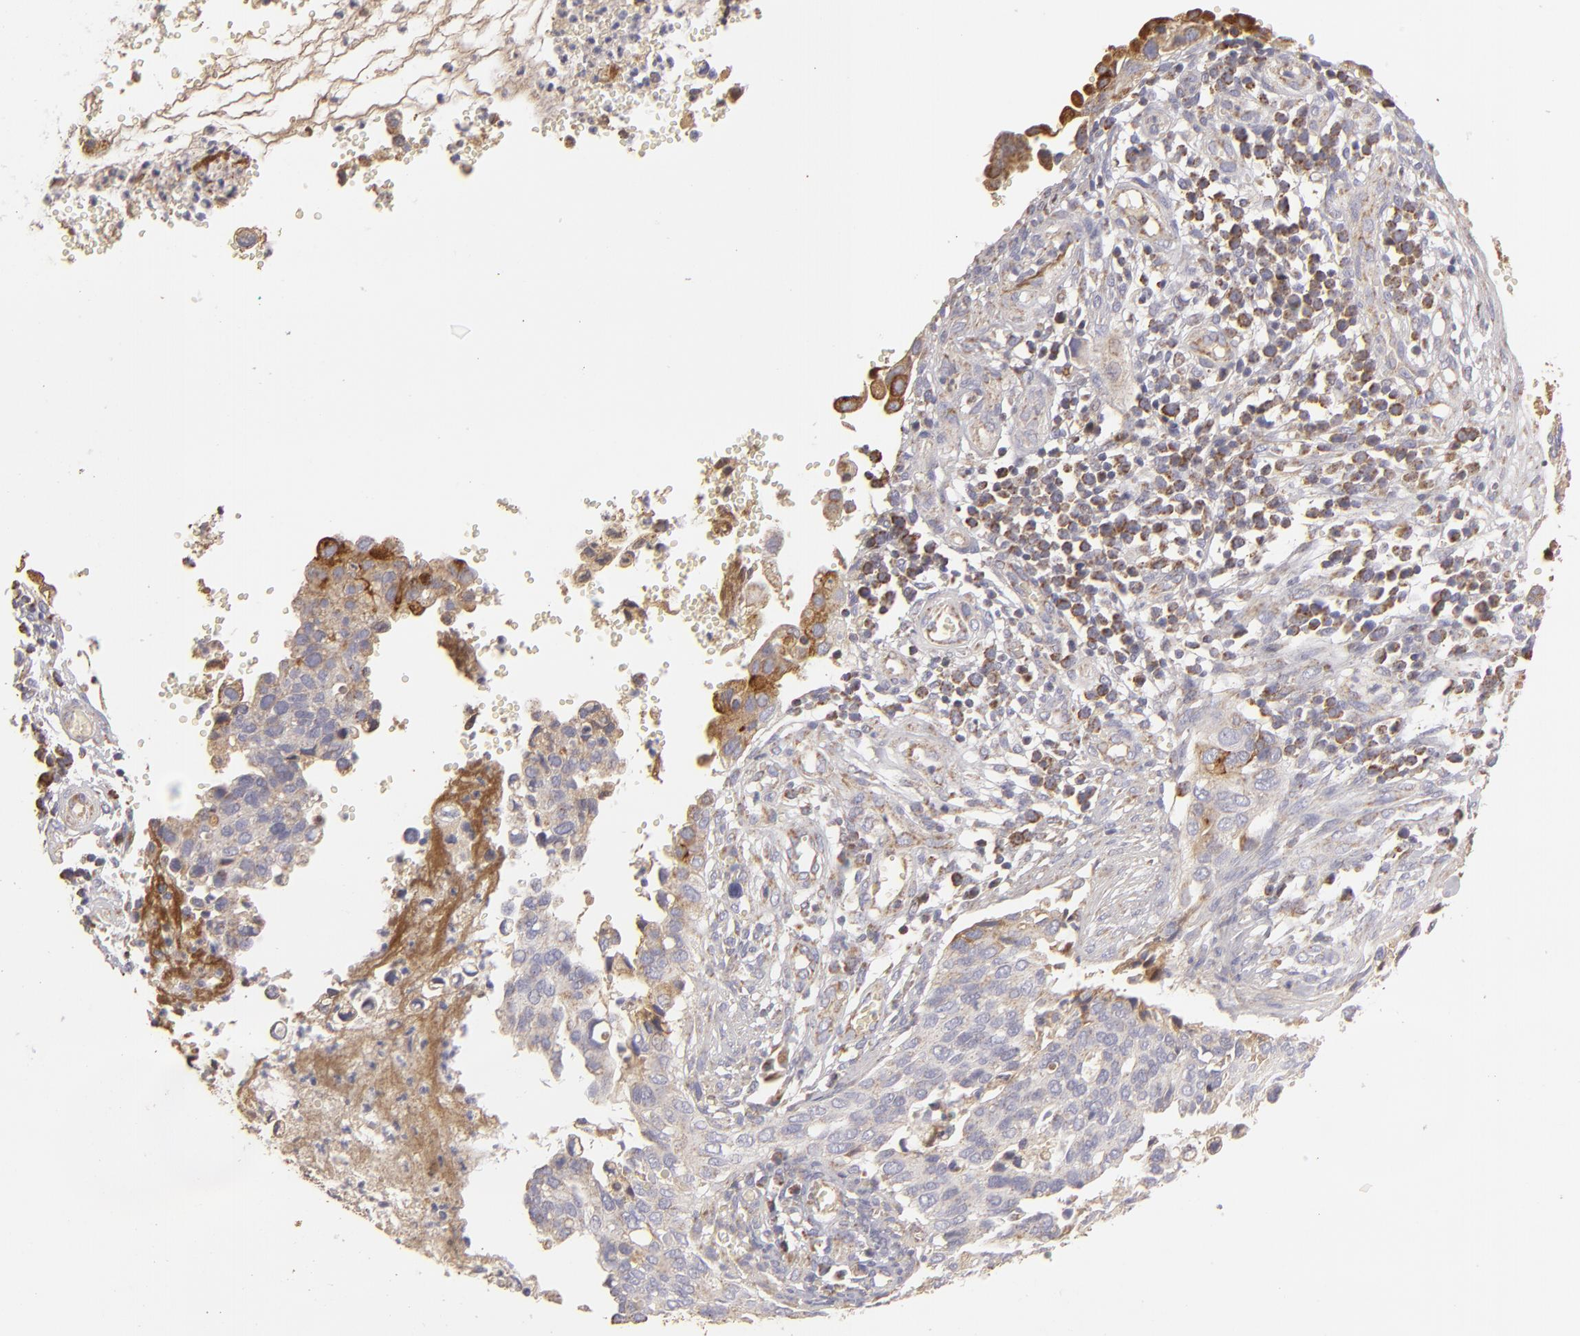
{"staining": {"intensity": "moderate", "quantity": ">75%", "location": "cytoplasmic/membranous"}, "tissue": "cervical cancer", "cell_type": "Tumor cells", "image_type": "cancer", "snomed": [{"axis": "morphology", "description": "Normal tissue, NOS"}, {"axis": "morphology", "description": "Squamous cell carcinoma, NOS"}, {"axis": "topography", "description": "Cervix"}], "caption": "Immunohistochemistry (IHC) photomicrograph of neoplastic tissue: human squamous cell carcinoma (cervical) stained using immunohistochemistry exhibits medium levels of moderate protein expression localized specifically in the cytoplasmic/membranous of tumor cells, appearing as a cytoplasmic/membranous brown color.", "gene": "CFB", "patient": {"sex": "female", "age": 45}}